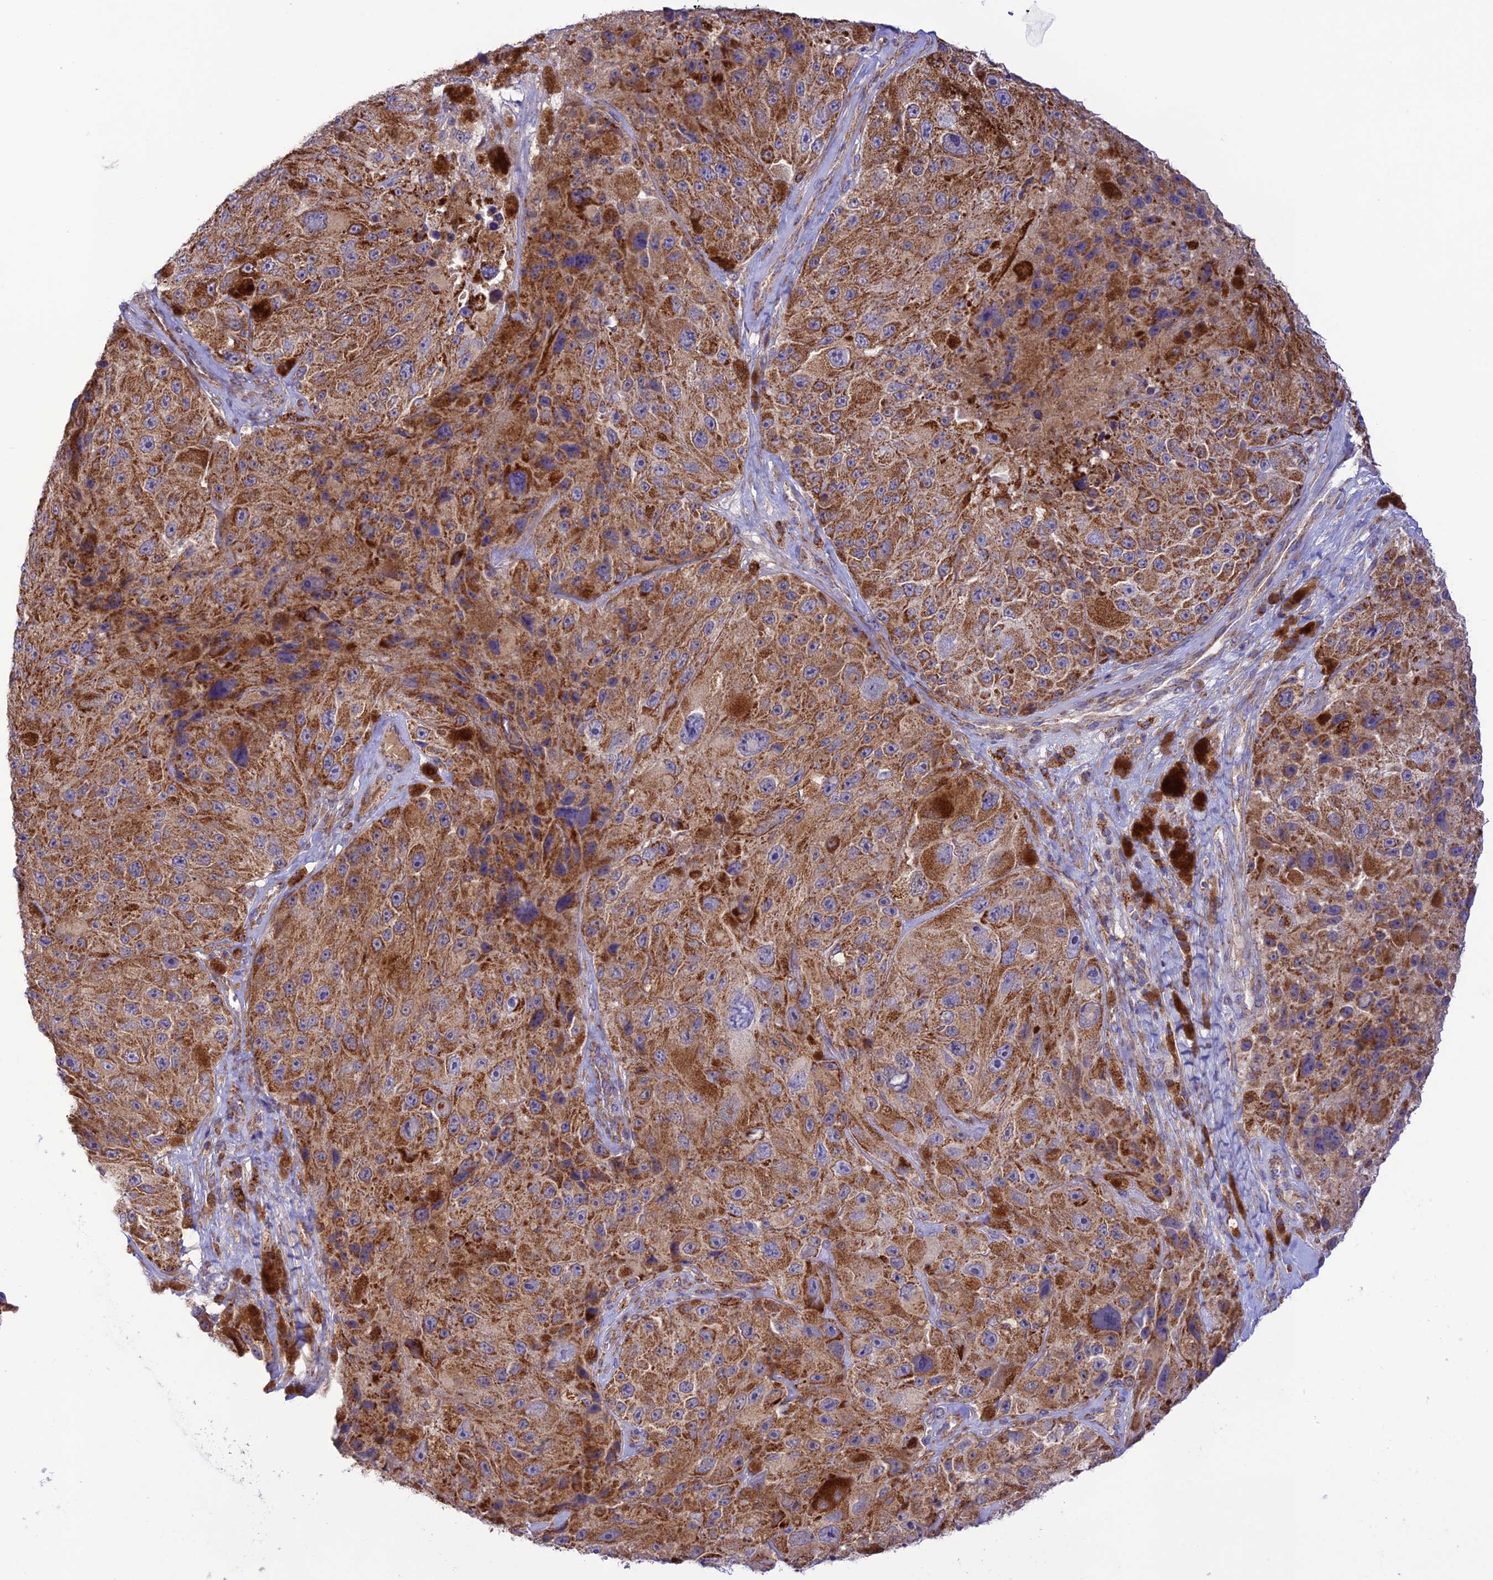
{"staining": {"intensity": "strong", "quantity": ">75%", "location": "cytoplasmic/membranous"}, "tissue": "melanoma", "cell_type": "Tumor cells", "image_type": "cancer", "snomed": [{"axis": "morphology", "description": "Malignant melanoma, Metastatic site"}, {"axis": "topography", "description": "Lymph node"}], "caption": "Immunohistochemical staining of human malignant melanoma (metastatic site) demonstrates strong cytoplasmic/membranous protein expression in approximately >75% of tumor cells. (DAB IHC with brightfield microscopy, high magnification).", "gene": "UAP1L1", "patient": {"sex": "male", "age": 62}}